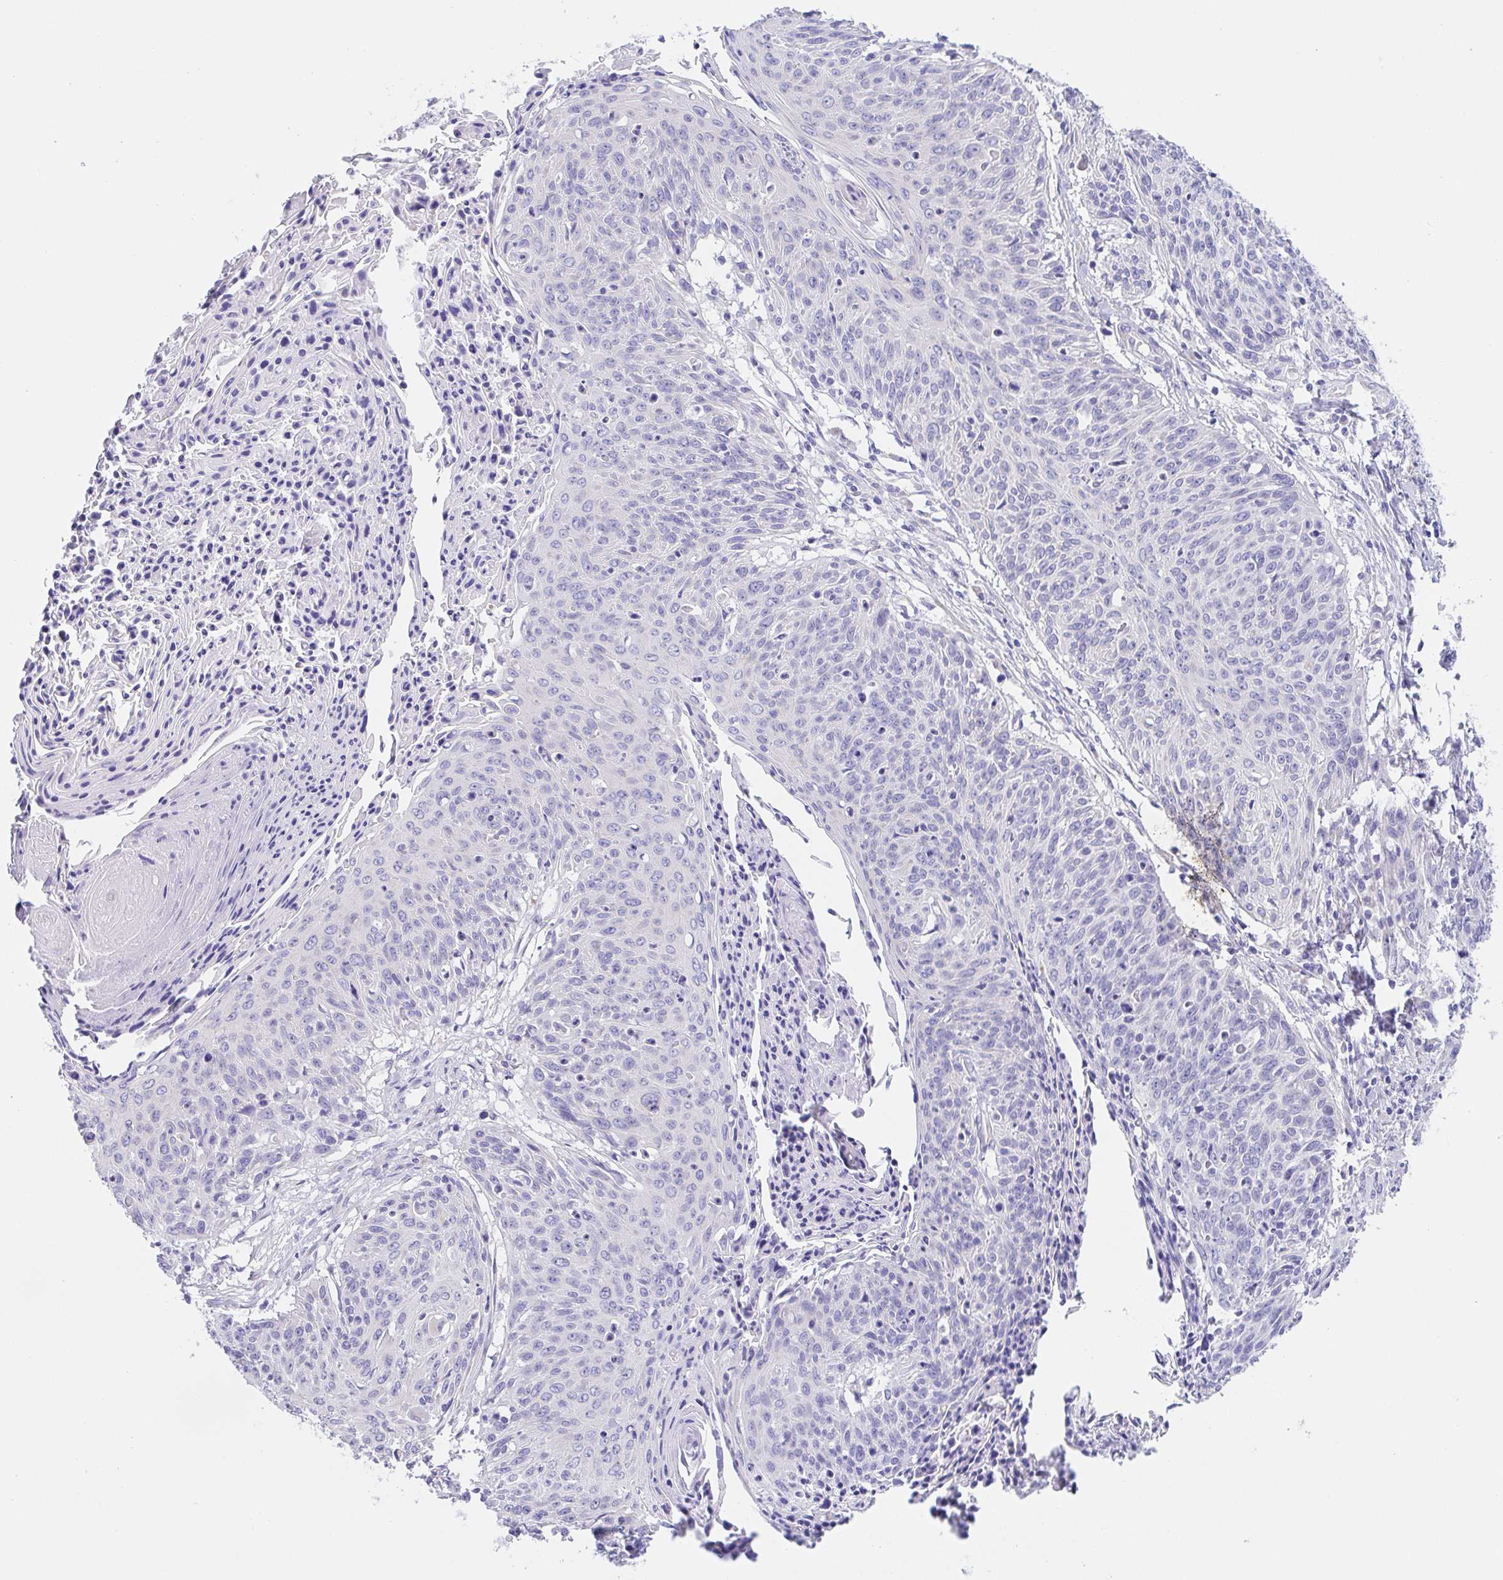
{"staining": {"intensity": "negative", "quantity": "none", "location": "none"}, "tissue": "cervical cancer", "cell_type": "Tumor cells", "image_type": "cancer", "snomed": [{"axis": "morphology", "description": "Squamous cell carcinoma, NOS"}, {"axis": "topography", "description": "Cervix"}], "caption": "Micrograph shows no significant protein expression in tumor cells of cervical cancer (squamous cell carcinoma).", "gene": "SCG3", "patient": {"sex": "female", "age": 45}}